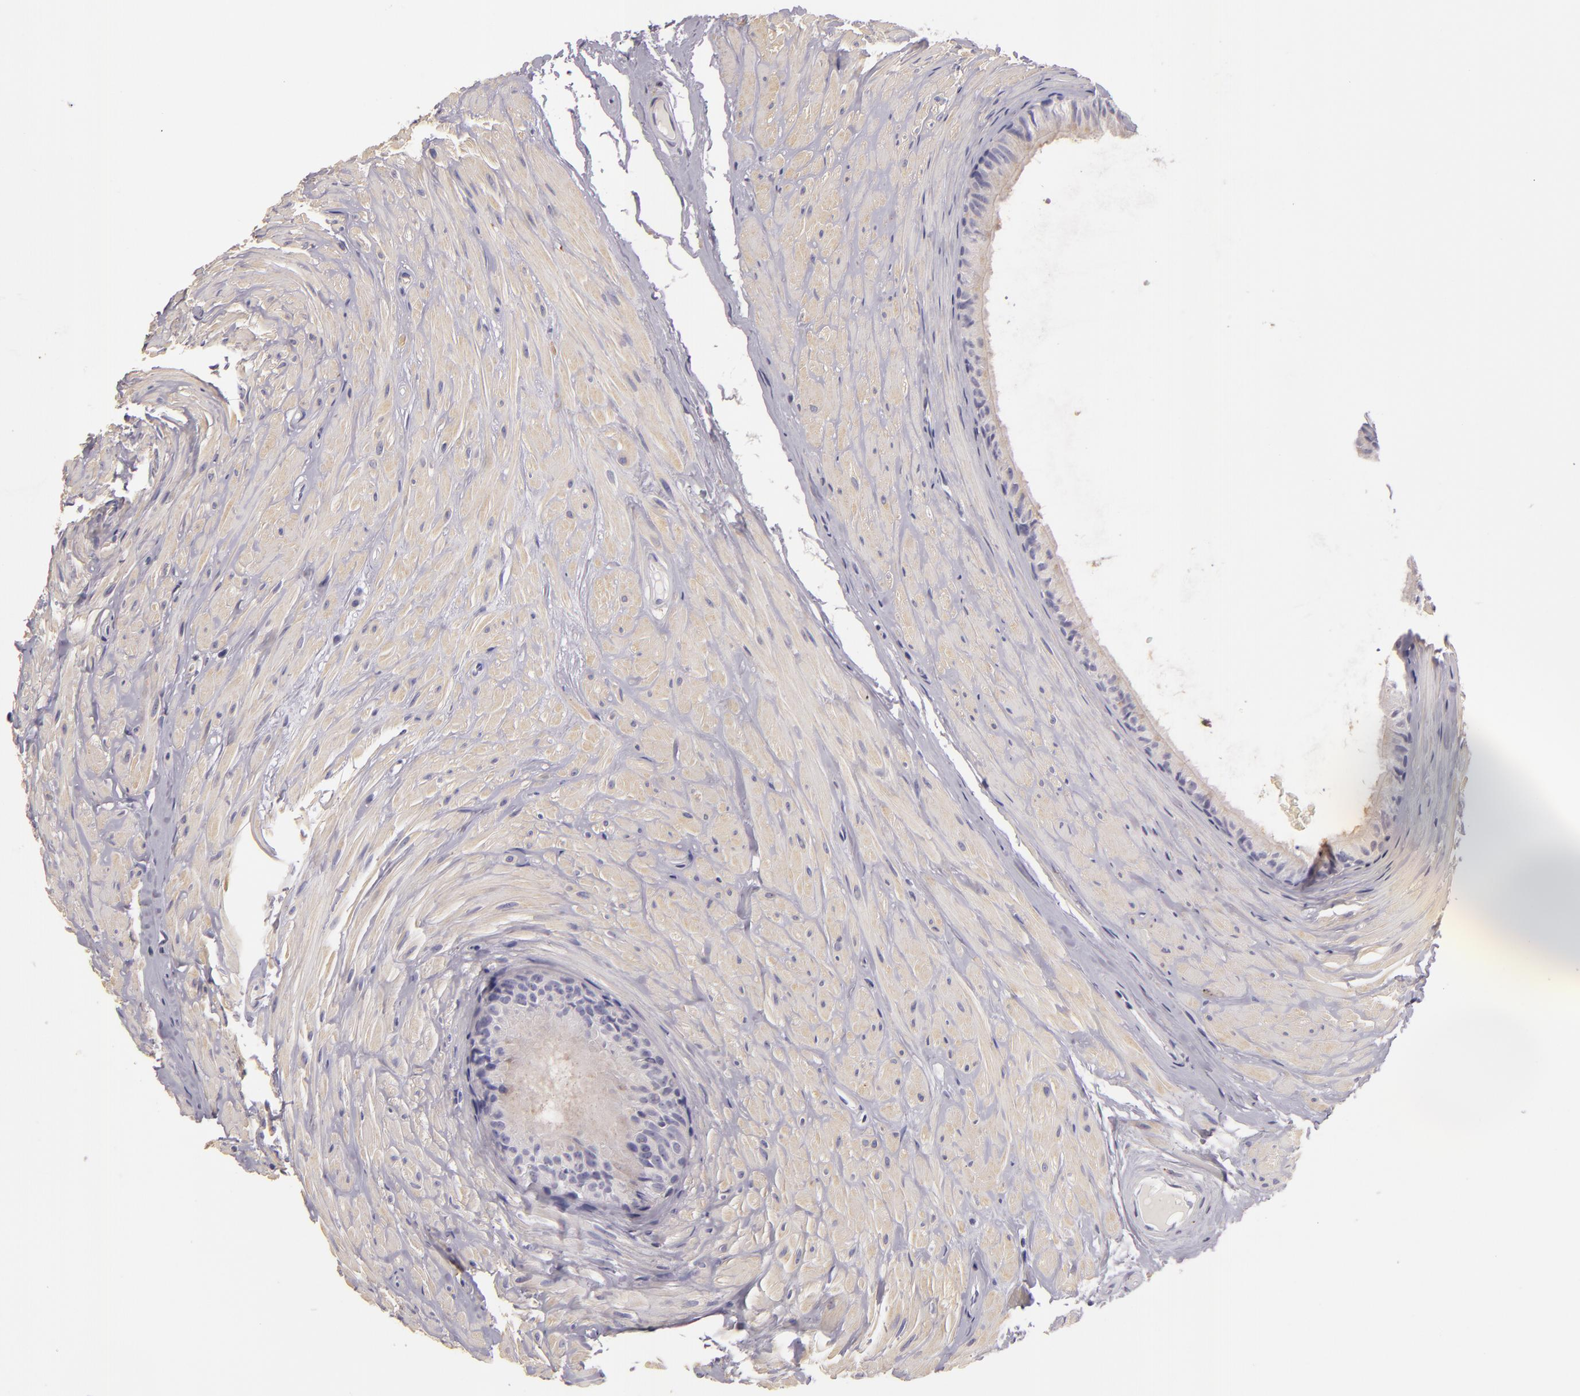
{"staining": {"intensity": "weak", "quantity": ">75%", "location": "cytoplasmic/membranous"}, "tissue": "epididymis", "cell_type": "Glandular cells", "image_type": "normal", "snomed": [{"axis": "morphology", "description": "Normal tissue, NOS"}, {"axis": "topography", "description": "Epididymis"}], "caption": "IHC image of normal epididymis: human epididymis stained using immunohistochemistry shows low levels of weak protein expression localized specifically in the cytoplasmic/membranous of glandular cells, appearing as a cytoplasmic/membranous brown color.", "gene": "TLR8", "patient": {"sex": "male", "age": 52}}